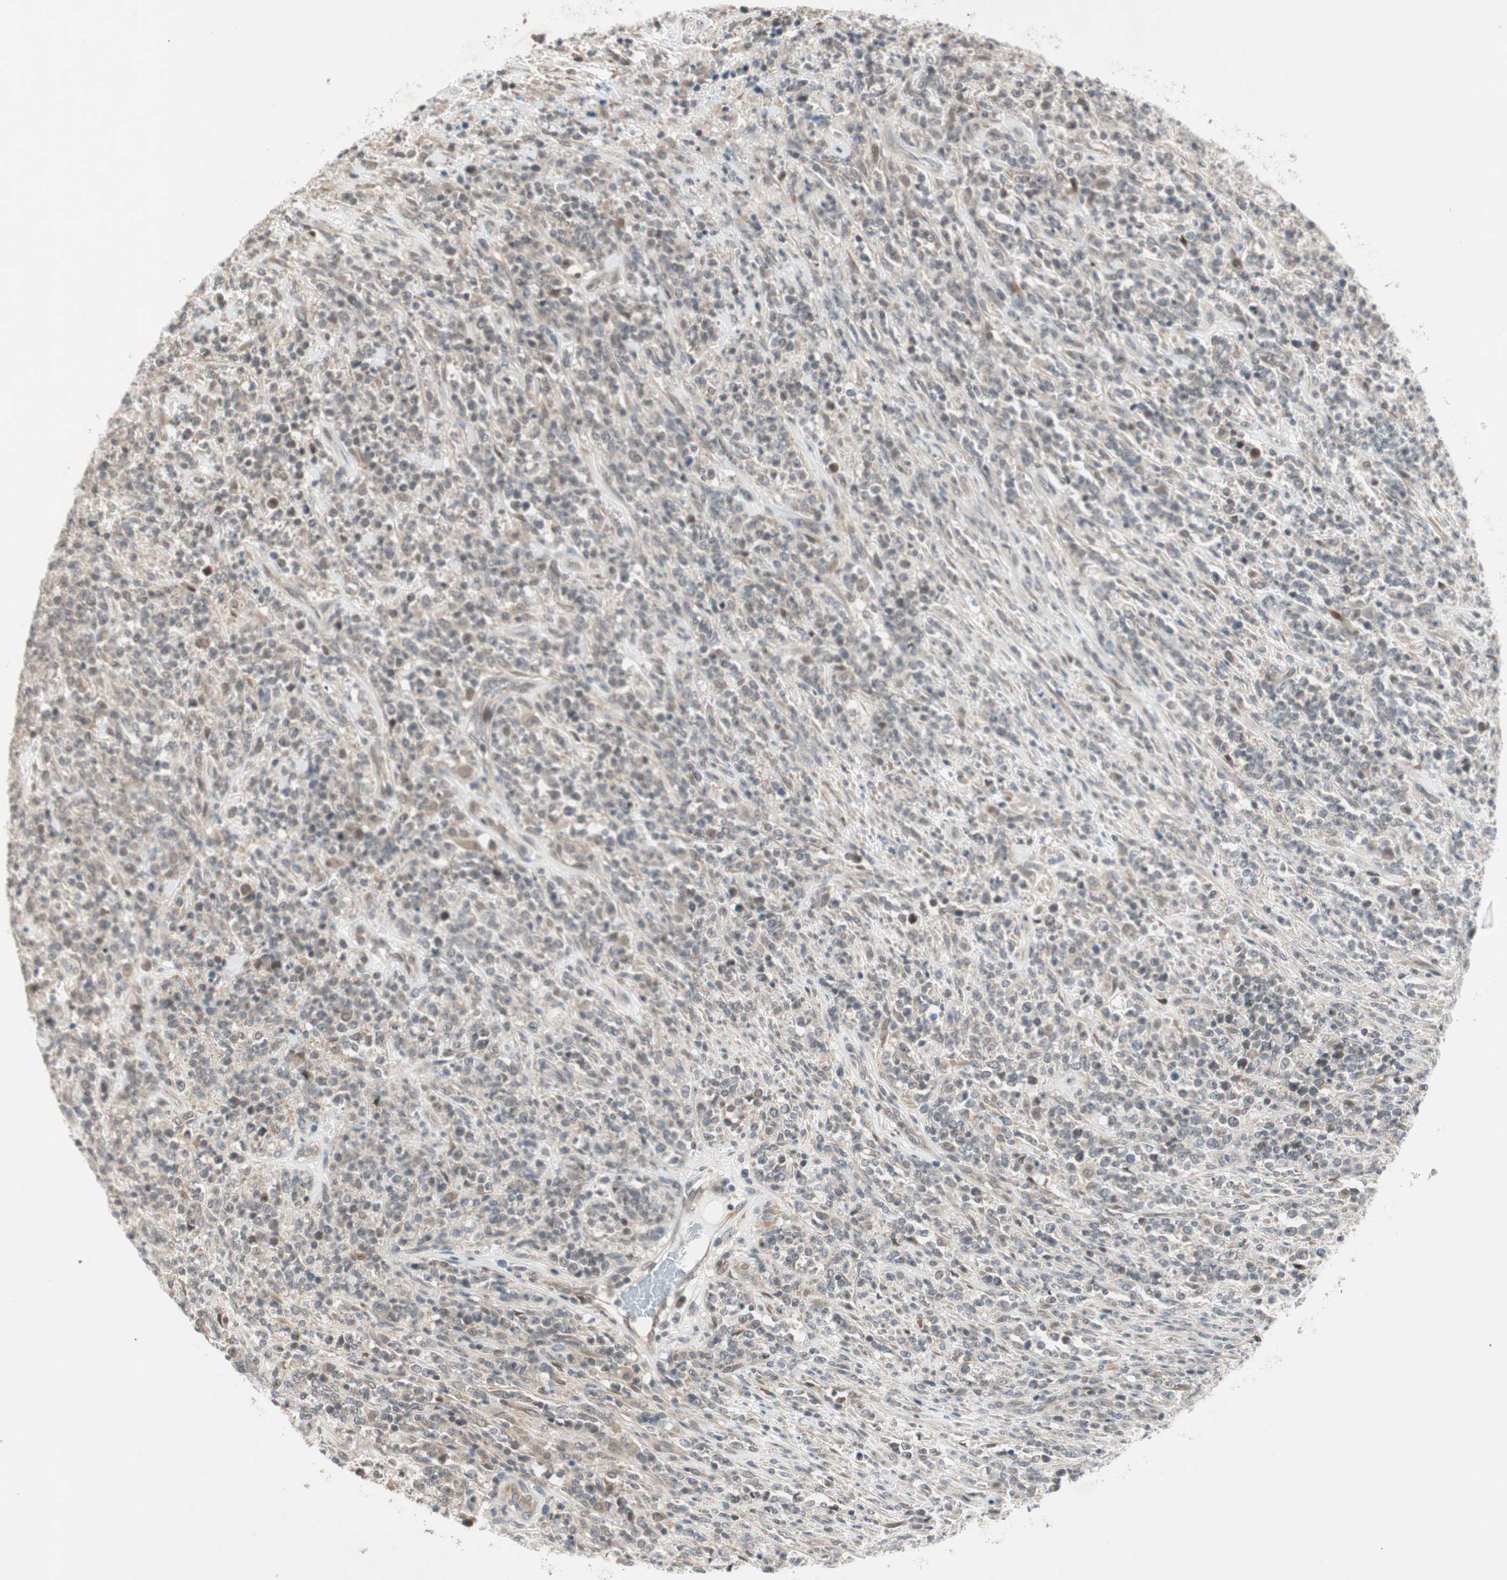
{"staining": {"intensity": "weak", "quantity": "25%-75%", "location": "cytoplasmic/membranous"}, "tissue": "lymphoma", "cell_type": "Tumor cells", "image_type": "cancer", "snomed": [{"axis": "morphology", "description": "Malignant lymphoma, non-Hodgkin's type, High grade"}, {"axis": "topography", "description": "Soft tissue"}], "caption": "Immunohistochemical staining of human lymphoma displays low levels of weak cytoplasmic/membranous protein staining in about 25%-75% of tumor cells.", "gene": "PGBD1", "patient": {"sex": "male", "age": 18}}